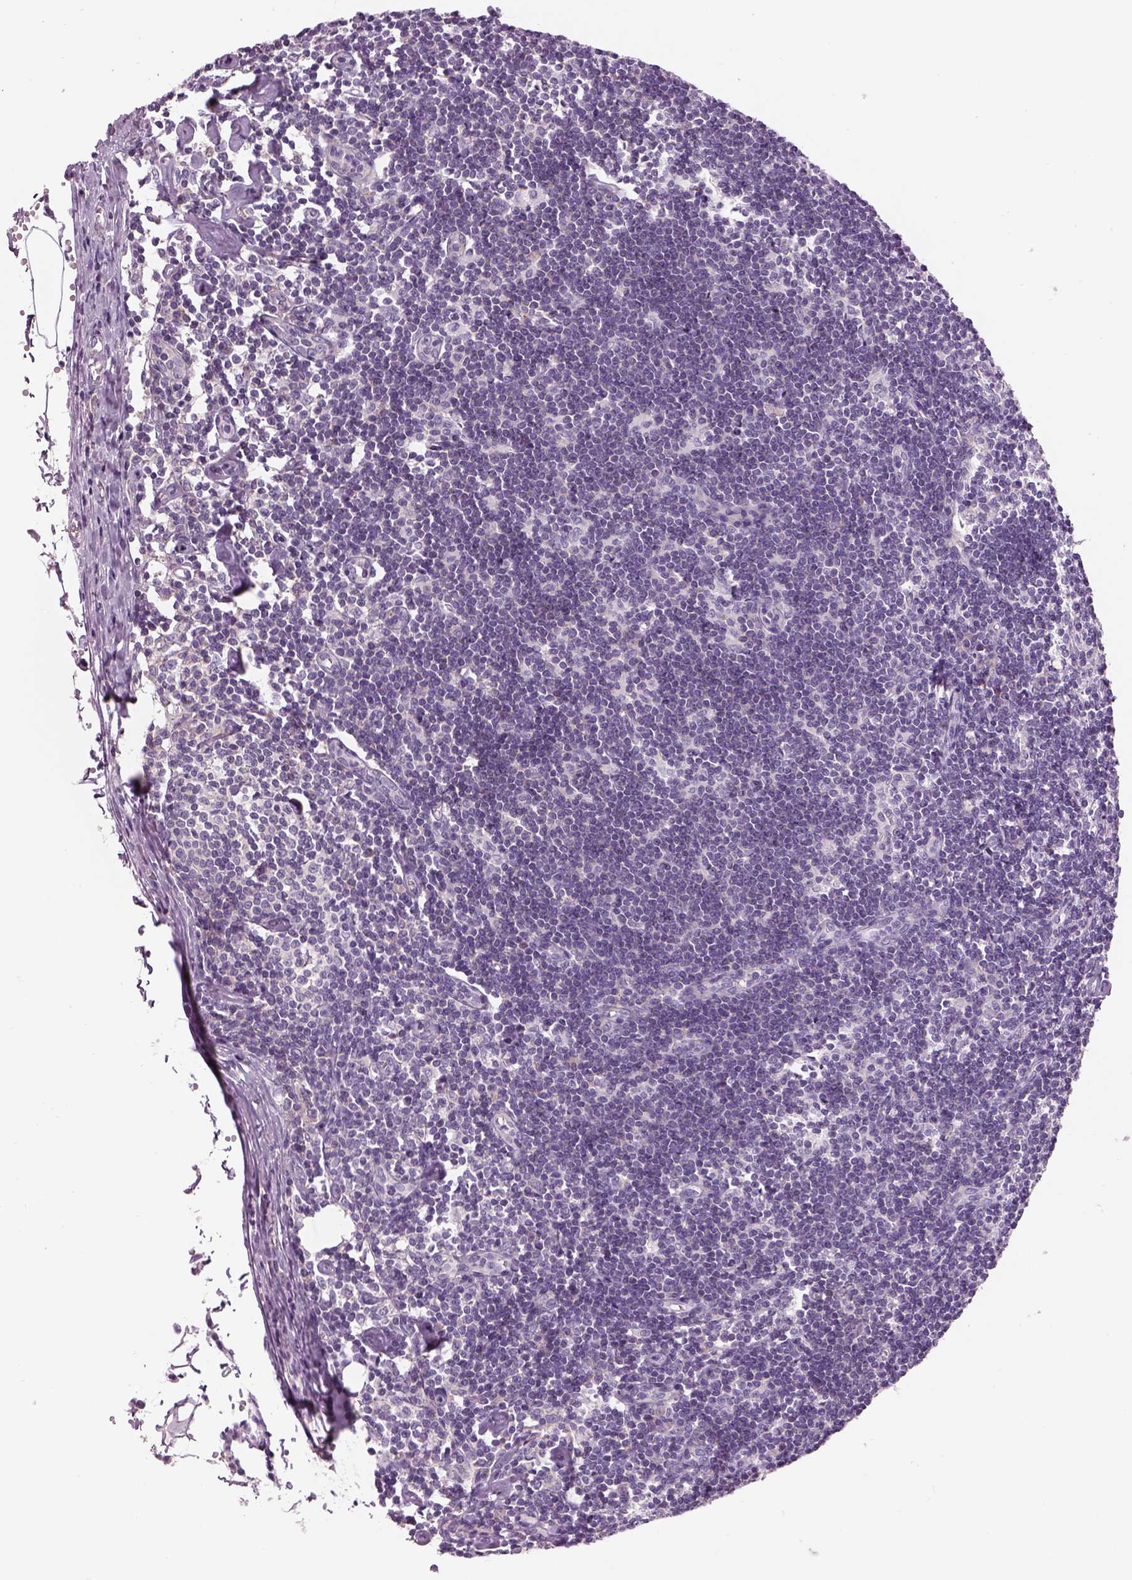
{"staining": {"intensity": "weak", "quantity": "<25%", "location": "cytoplasmic/membranous"}, "tissue": "lymph node", "cell_type": "Germinal center cells", "image_type": "normal", "snomed": [{"axis": "morphology", "description": "Normal tissue, NOS"}, {"axis": "topography", "description": "Lymph node"}], "caption": "This is an immunohistochemistry (IHC) photomicrograph of benign lymph node. There is no staining in germinal center cells.", "gene": "CHST14", "patient": {"sex": "female", "age": 42}}